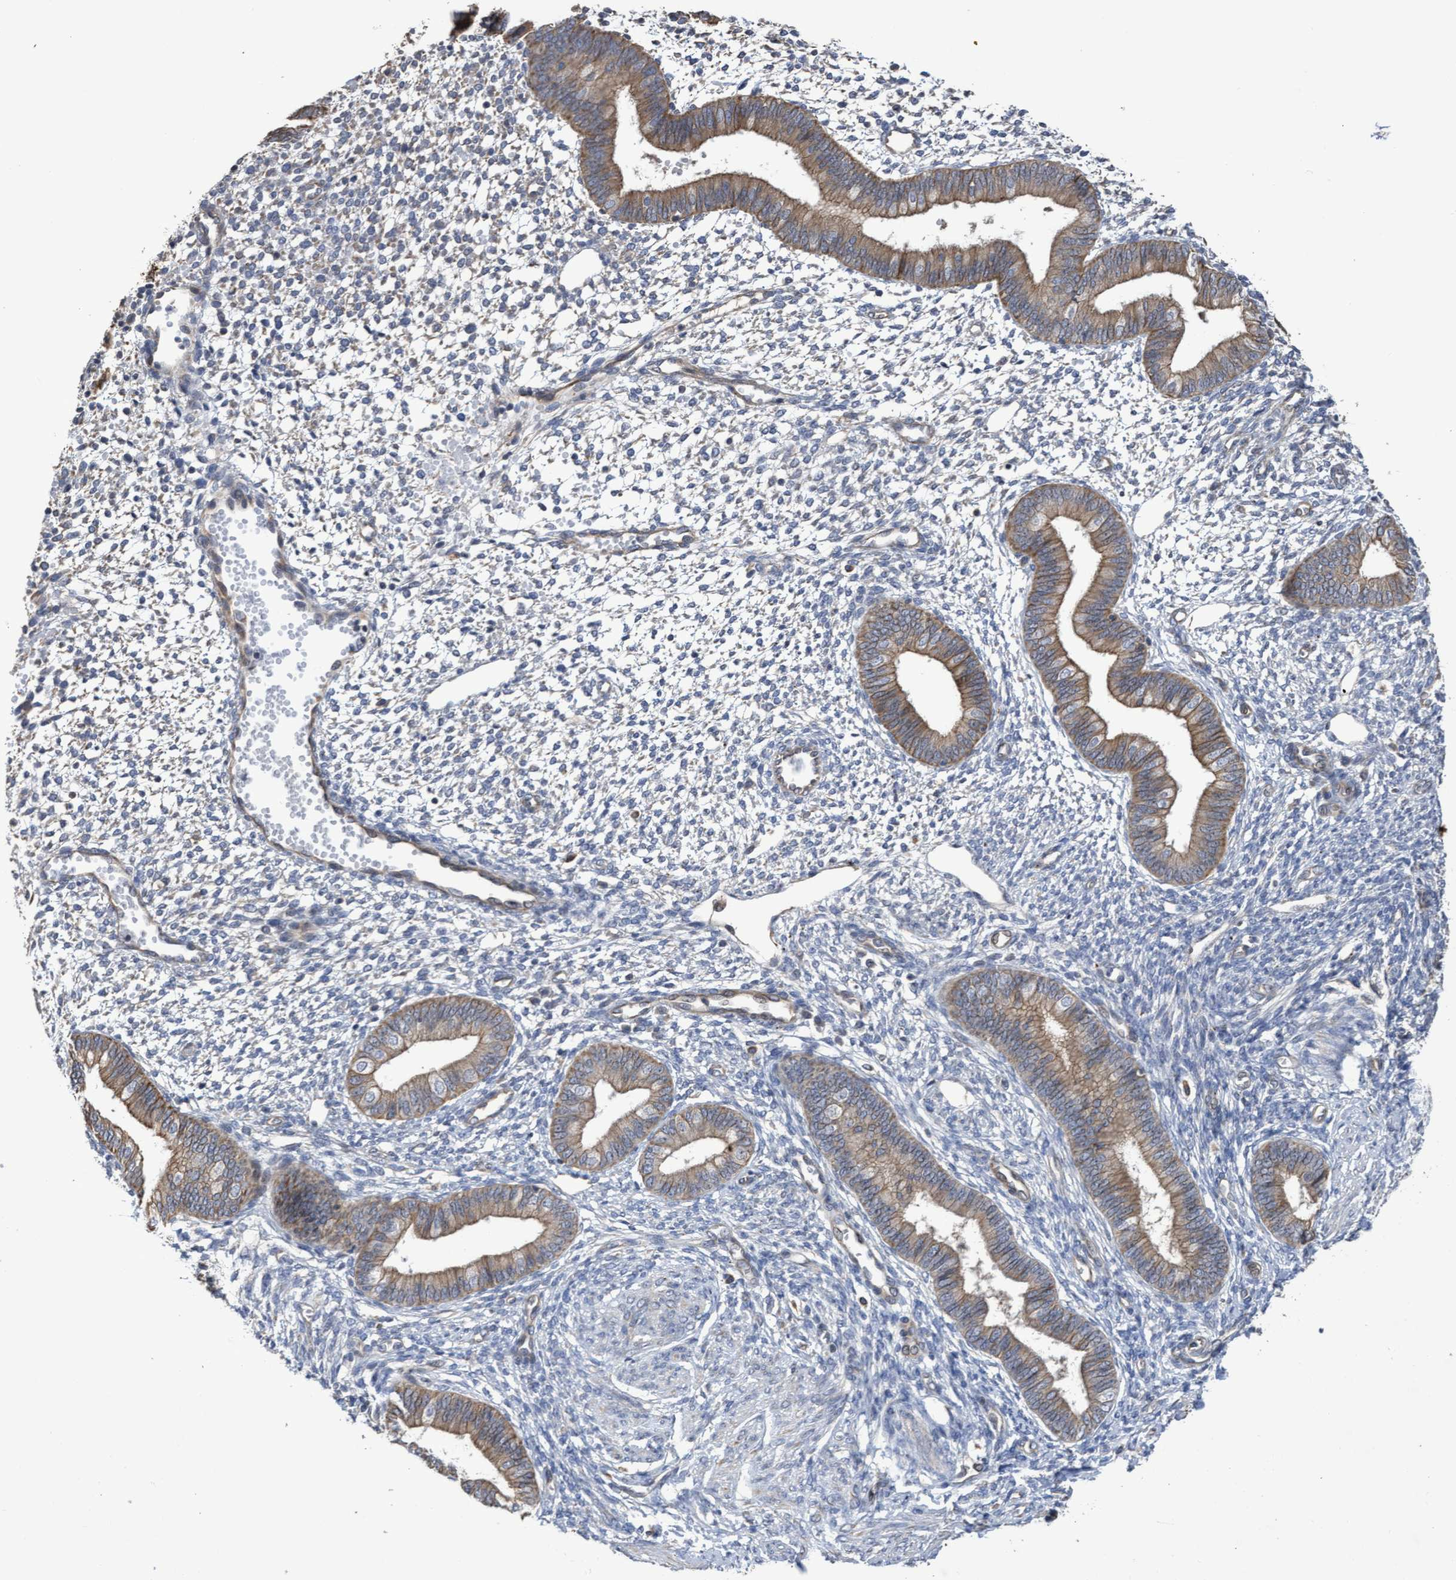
{"staining": {"intensity": "weak", "quantity": "<25%", "location": "cytoplasmic/membranous"}, "tissue": "endometrium", "cell_type": "Cells in endometrial stroma", "image_type": "normal", "snomed": [{"axis": "morphology", "description": "Normal tissue, NOS"}, {"axis": "topography", "description": "Endometrium"}], "caption": "Cells in endometrial stroma show no significant expression in unremarkable endometrium. The staining is performed using DAB (3,3'-diaminobenzidine) brown chromogen with nuclei counter-stained in using hematoxylin.", "gene": "KRT24", "patient": {"sex": "female", "age": 46}}